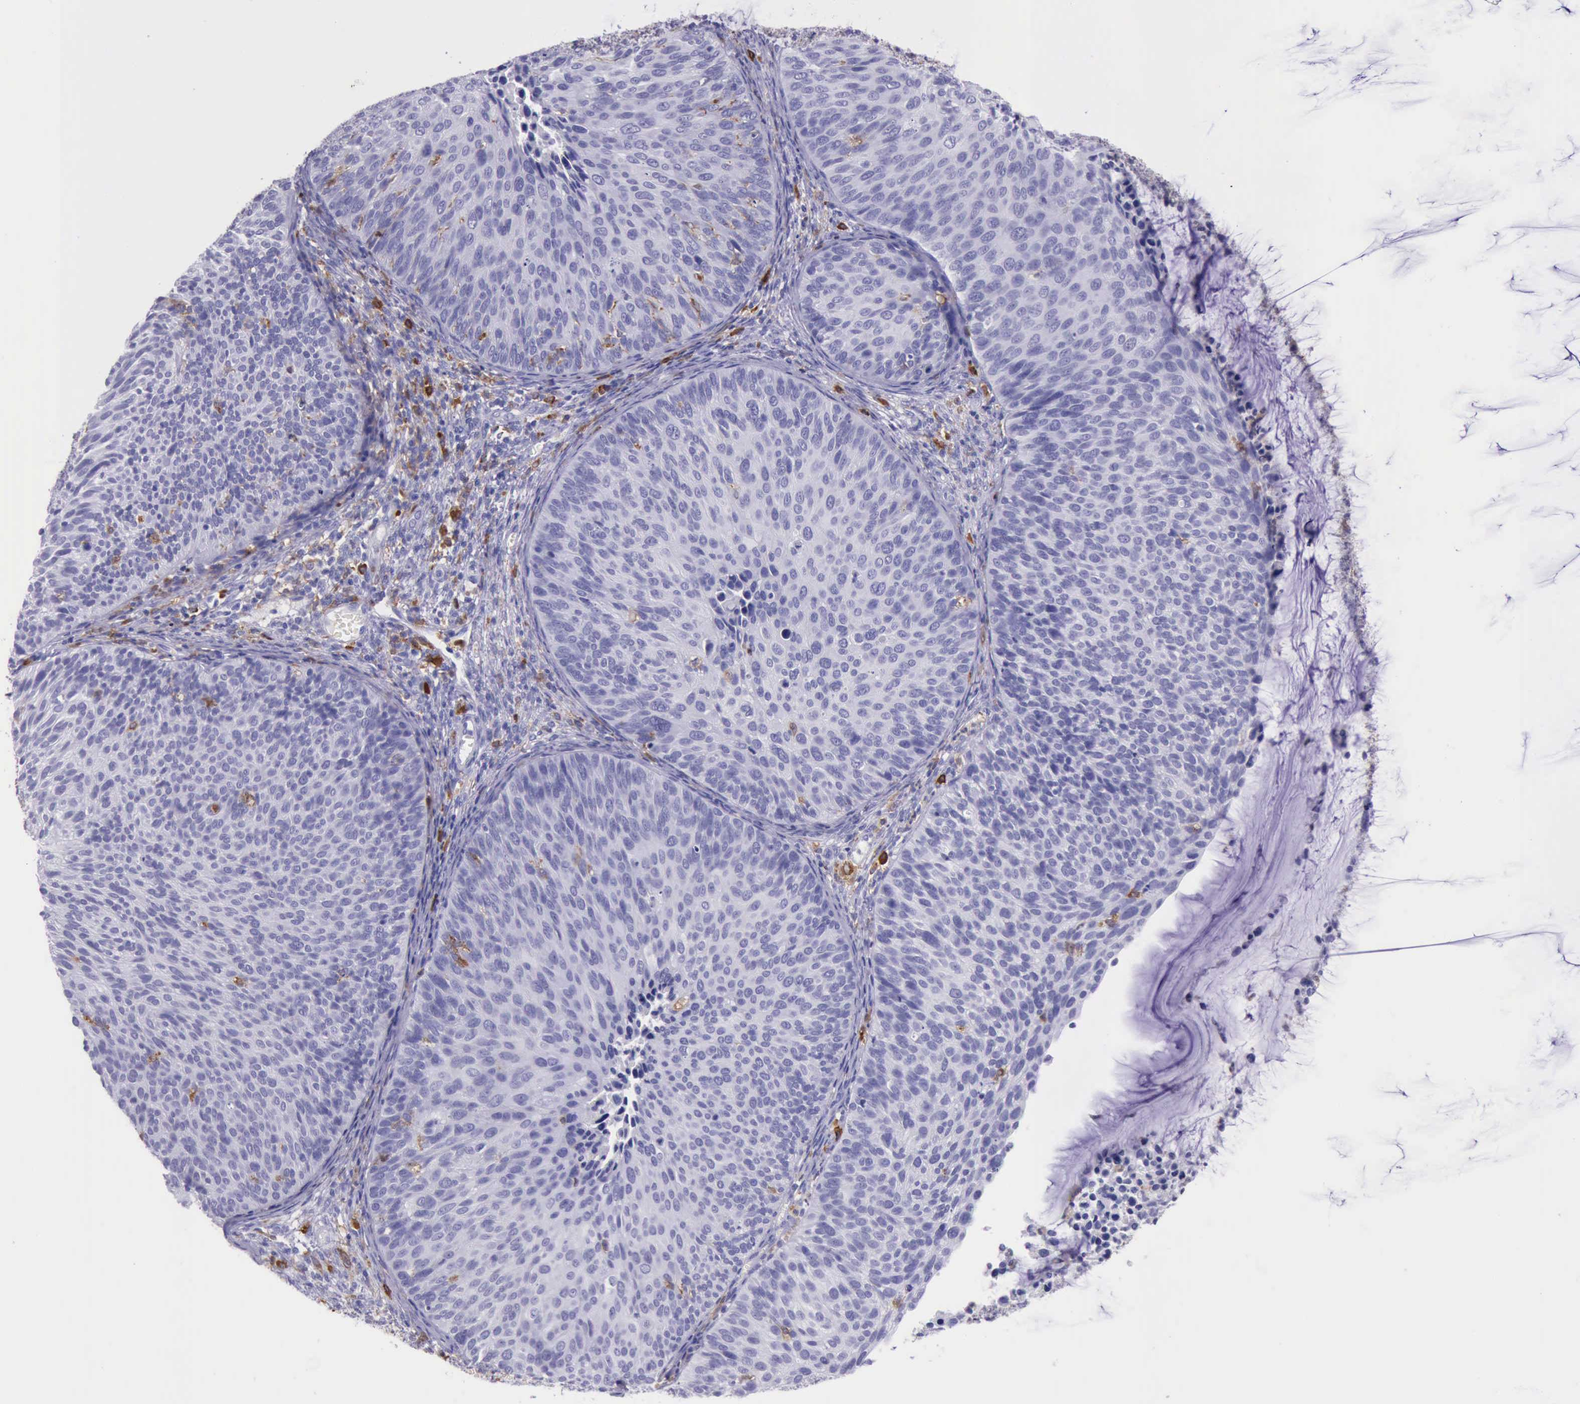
{"staining": {"intensity": "negative", "quantity": "none", "location": "none"}, "tissue": "cervical cancer", "cell_type": "Tumor cells", "image_type": "cancer", "snomed": [{"axis": "morphology", "description": "Squamous cell carcinoma, NOS"}, {"axis": "topography", "description": "Cervix"}], "caption": "Tumor cells show no significant positivity in cervical cancer (squamous cell carcinoma).", "gene": "BTK", "patient": {"sex": "female", "age": 36}}